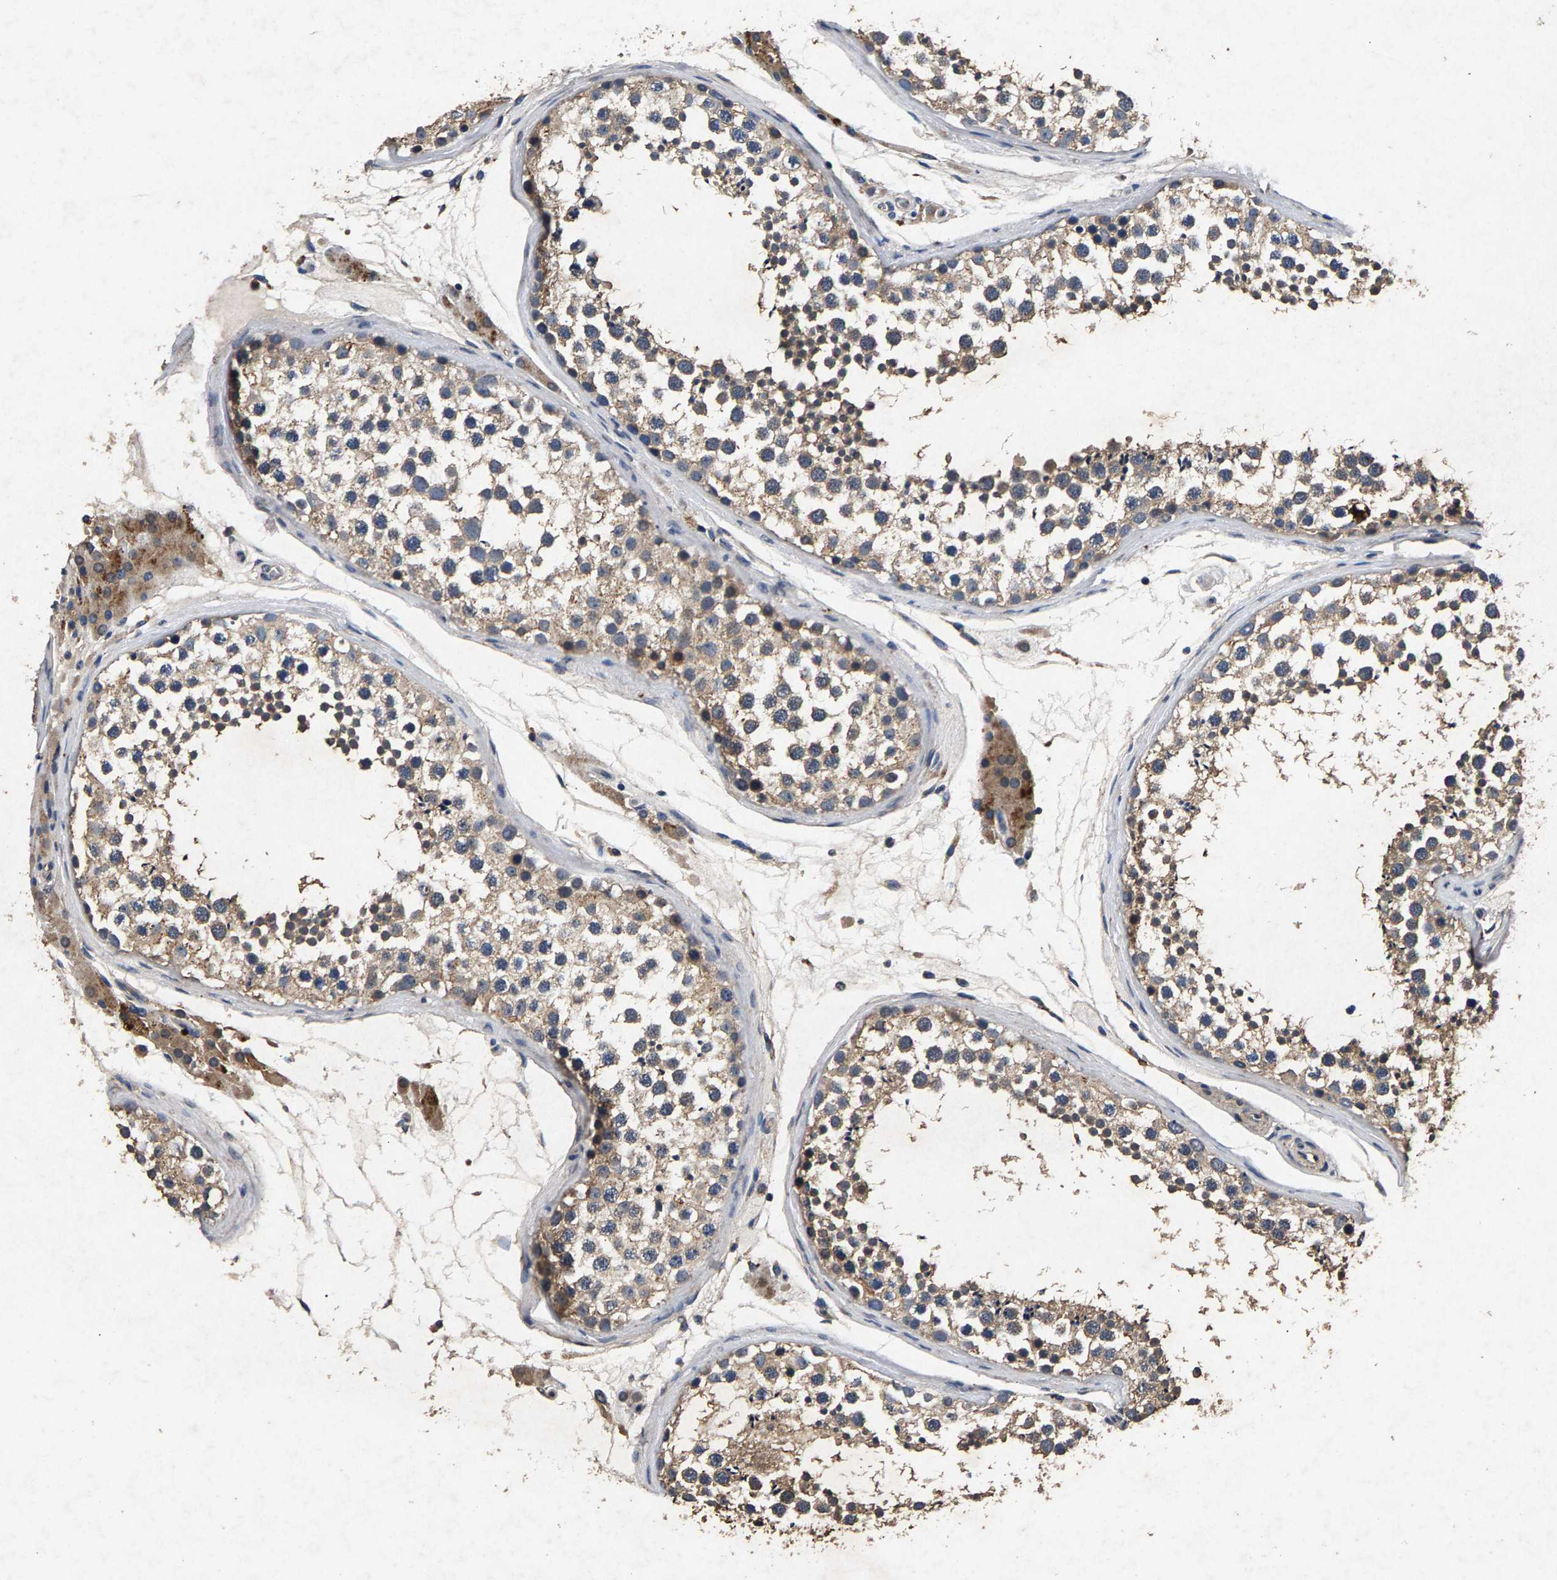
{"staining": {"intensity": "moderate", "quantity": ">75%", "location": "cytoplasmic/membranous"}, "tissue": "testis", "cell_type": "Cells in seminiferous ducts", "image_type": "normal", "snomed": [{"axis": "morphology", "description": "Normal tissue, NOS"}, {"axis": "topography", "description": "Testis"}], "caption": "This micrograph shows benign testis stained with IHC to label a protein in brown. The cytoplasmic/membranous of cells in seminiferous ducts show moderate positivity for the protein. Nuclei are counter-stained blue.", "gene": "PPP1CC", "patient": {"sex": "male", "age": 46}}